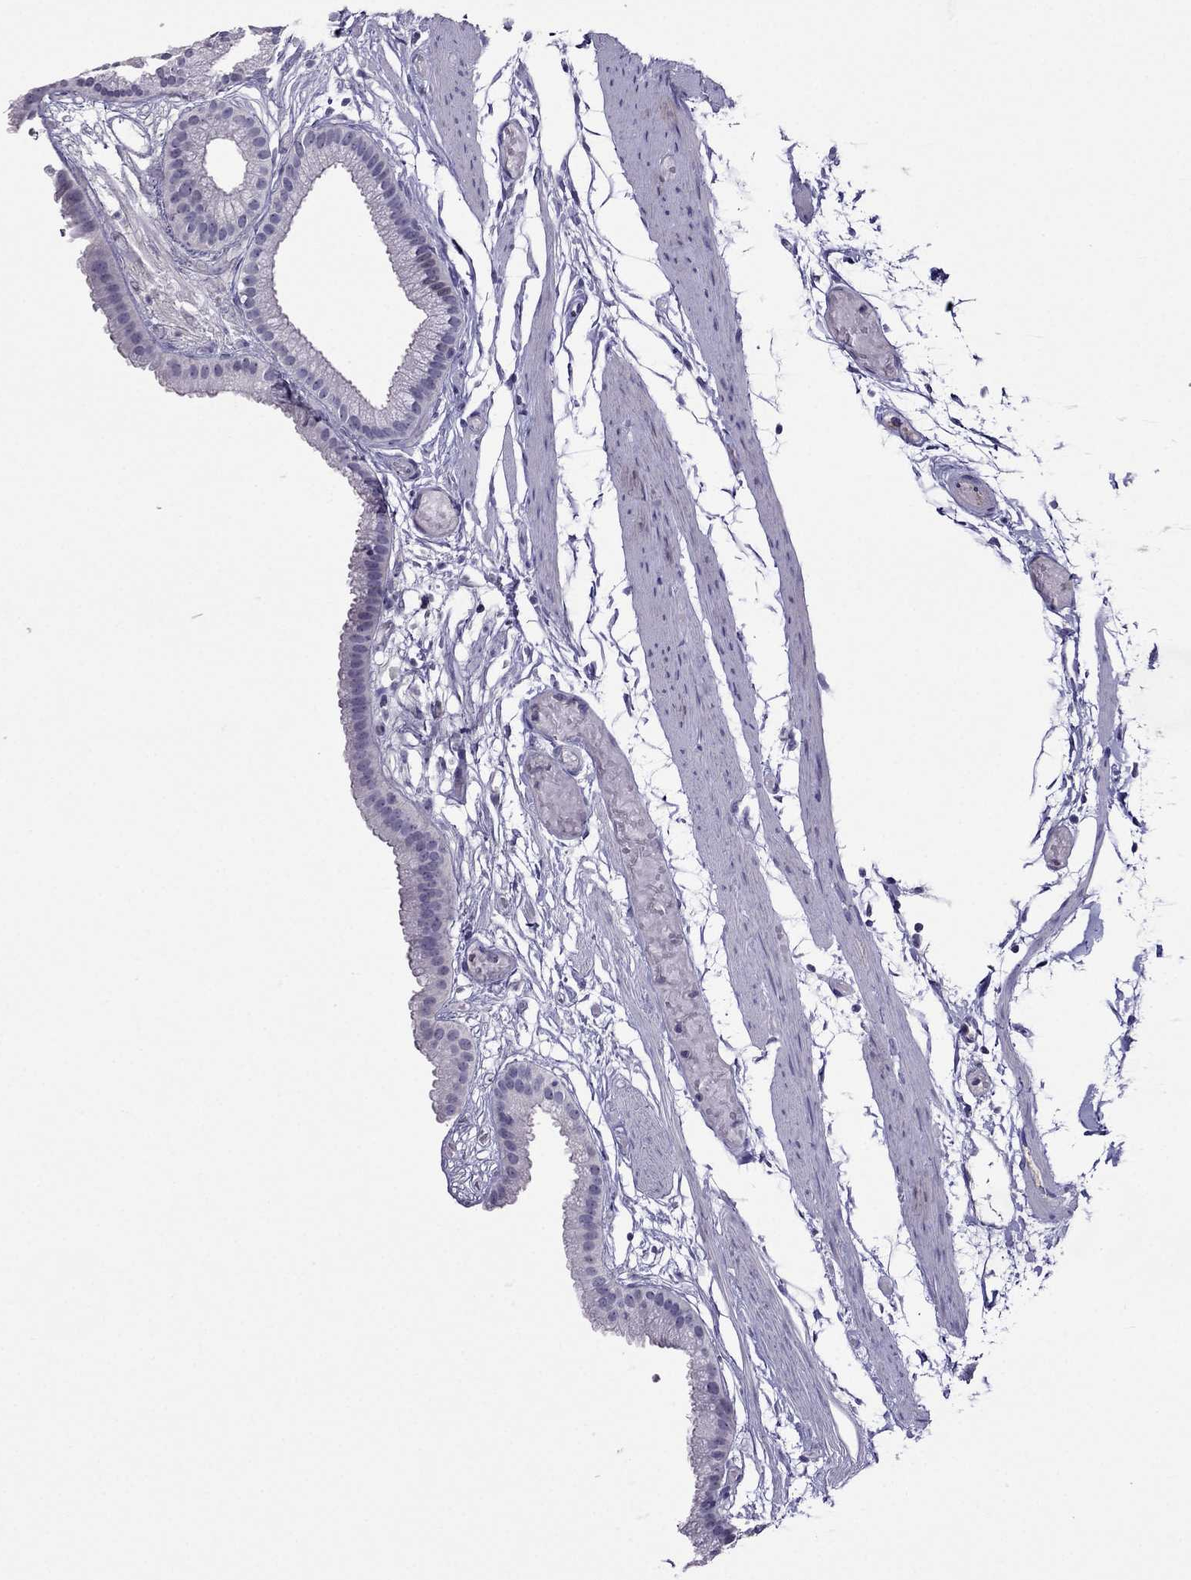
{"staining": {"intensity": "negative", "quantity": "none", "location": "none"}, "tissue": "gallbladder", "cell_type": "Glandular cells", "image_type": "normal", "snomed": [{"axis": "morphology", "description": "Normal tissue, NOS"}, {"axis": "topography", "description": "Gallbladder"}], "caption": "Glandular cells show no significant protein positivity in benign gallbladder. The staining is performed using DAB brown chromogen with nuclei counter-stained in using hematoxylin.", "gene": "SPTBN4", "patient": {"sex": "female", "age": 45}}